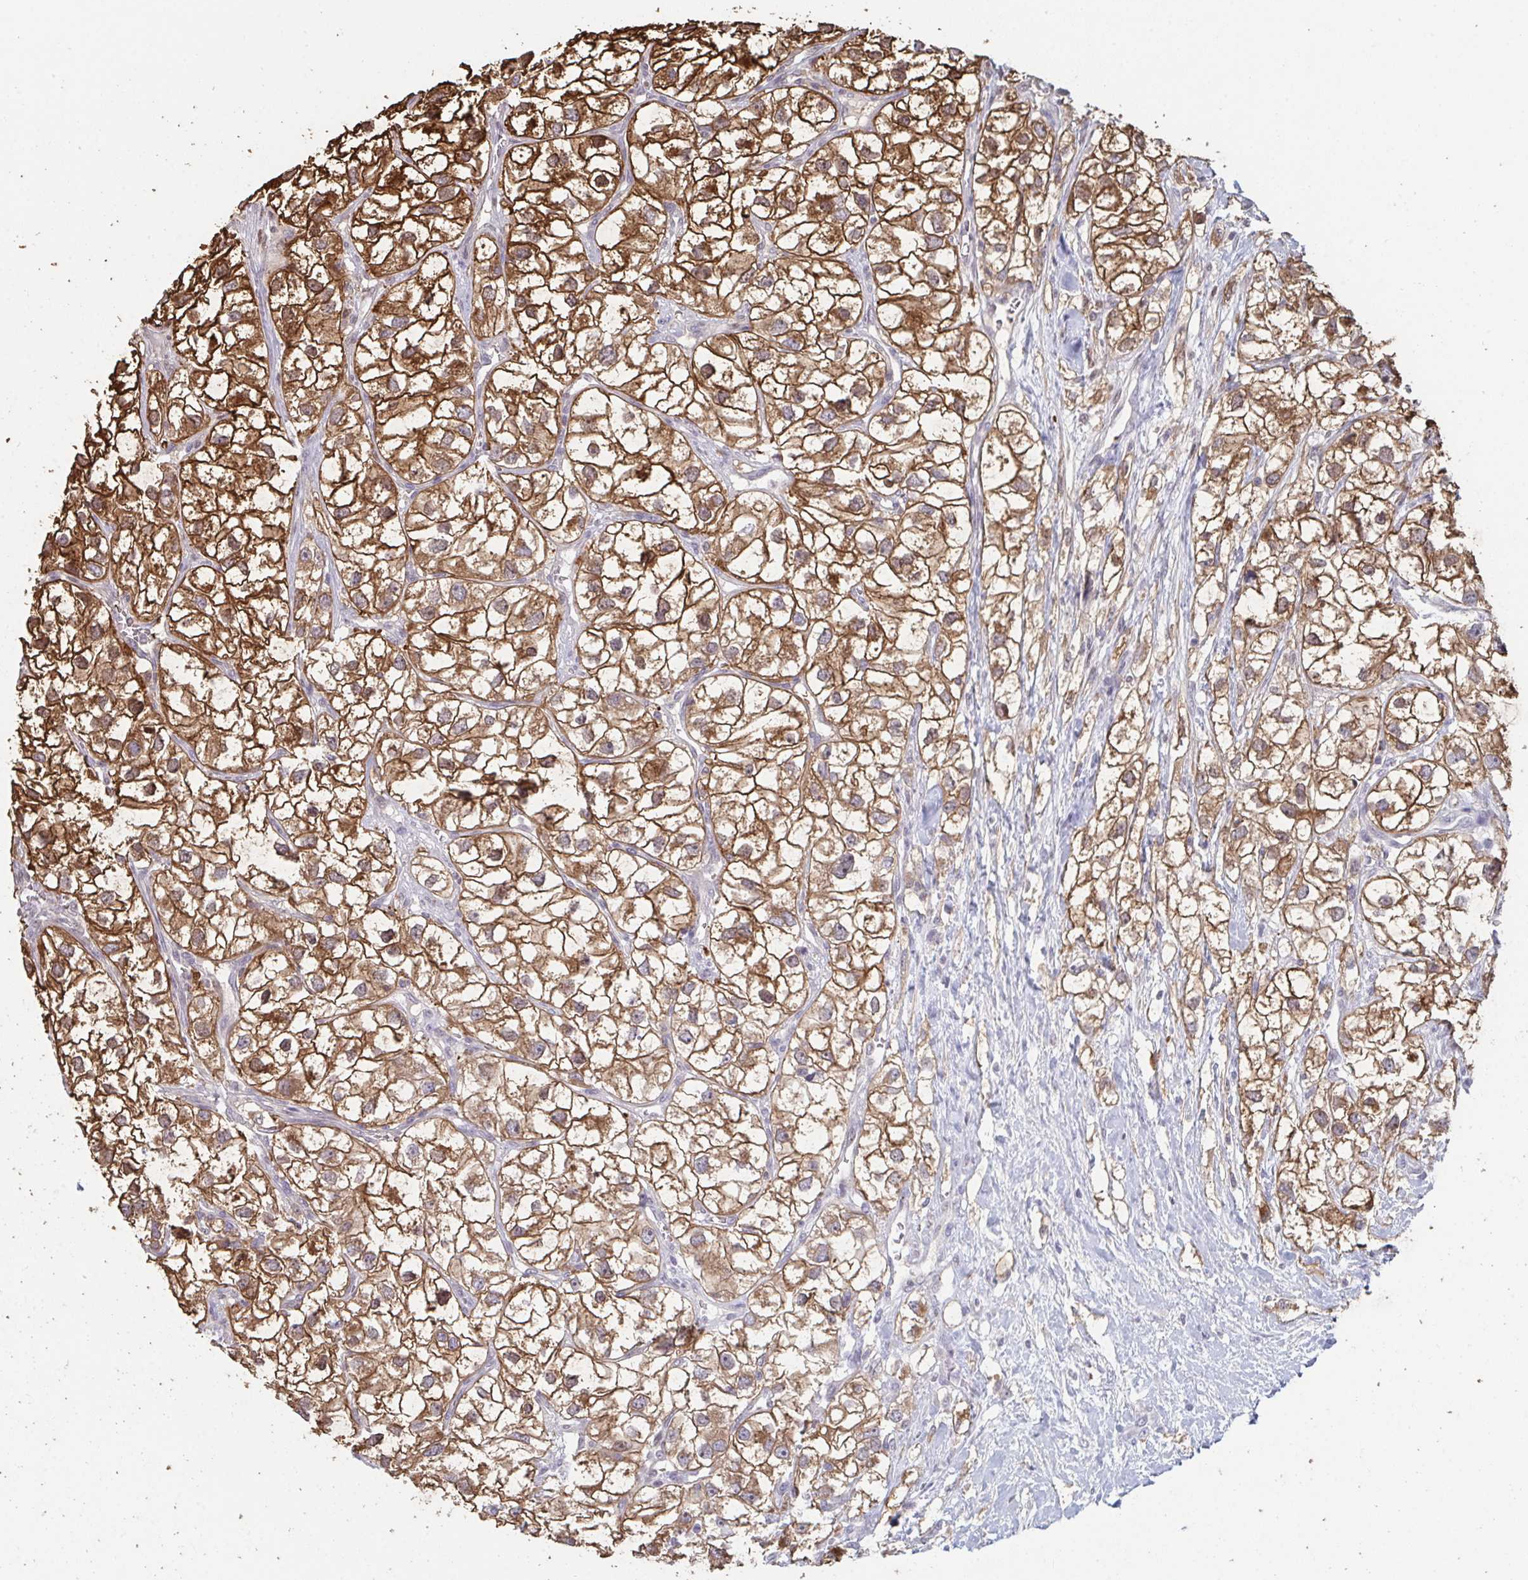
{"staining": {"intensity": "strong", "quantity": ">75%", "location": "cytoplasmic/membranous"}, "tissue": "renal cancer", "cell_type": "Tumor cells", "image_type": "cancer", "snomed": [{"axis": "morphology", "description": "Adenocarcinoma, NOS"}, {"axis": "topography", "description": "Kidney"}], "caption": "Adenocarcinoma (renal) stained with a protein marker displays strong staining in tumor cells.", "gene": "ACD", "patient": {"sex": "male", "age": 59}}